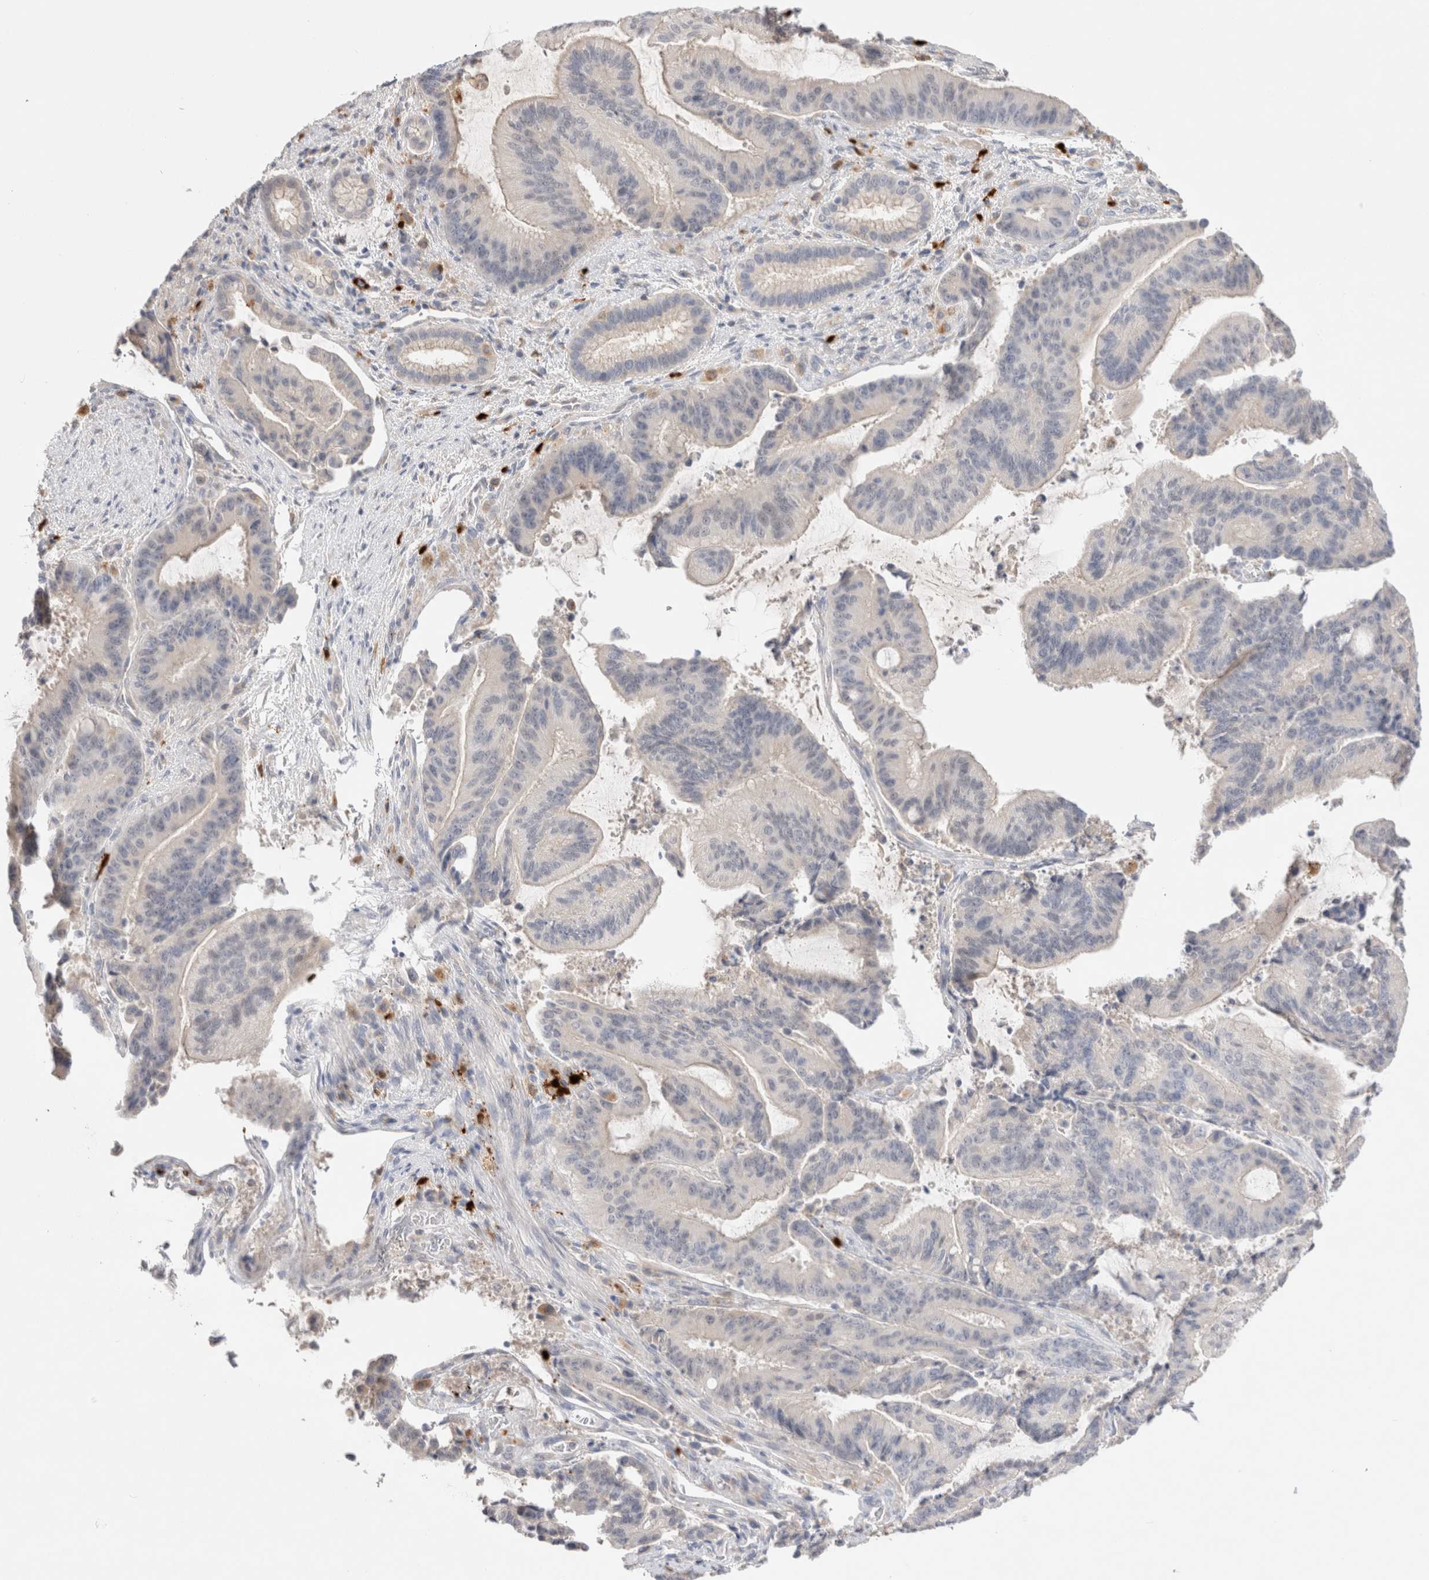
{"staining": {"intensity": "negative", "quantity": "none", "location": "none"}, "tissue": "liver cancer", "cell_type": "Tumor cells", "image_type": "cancer", "snomed": [{"axis": "morphology", "description": "Normal tissue, NOS"}, {"axis": "morphology", "description": "Cholangiocarcinoma"}, {"axis": "topography", "description": "Liver"}, {"axis": "topography", "description": "Peripheral nerve tissue"}], "caption": "A photomicrograph of liver cancer stained for a protein displays no brown staining in tumor cells. (DAB (3,3'-diaminobenzidine) immunohistochemistry visualized using brightfield microscopy, high magnification).", "gene": "HPGDS", "patient": {"sex": "female", "age": 73}}